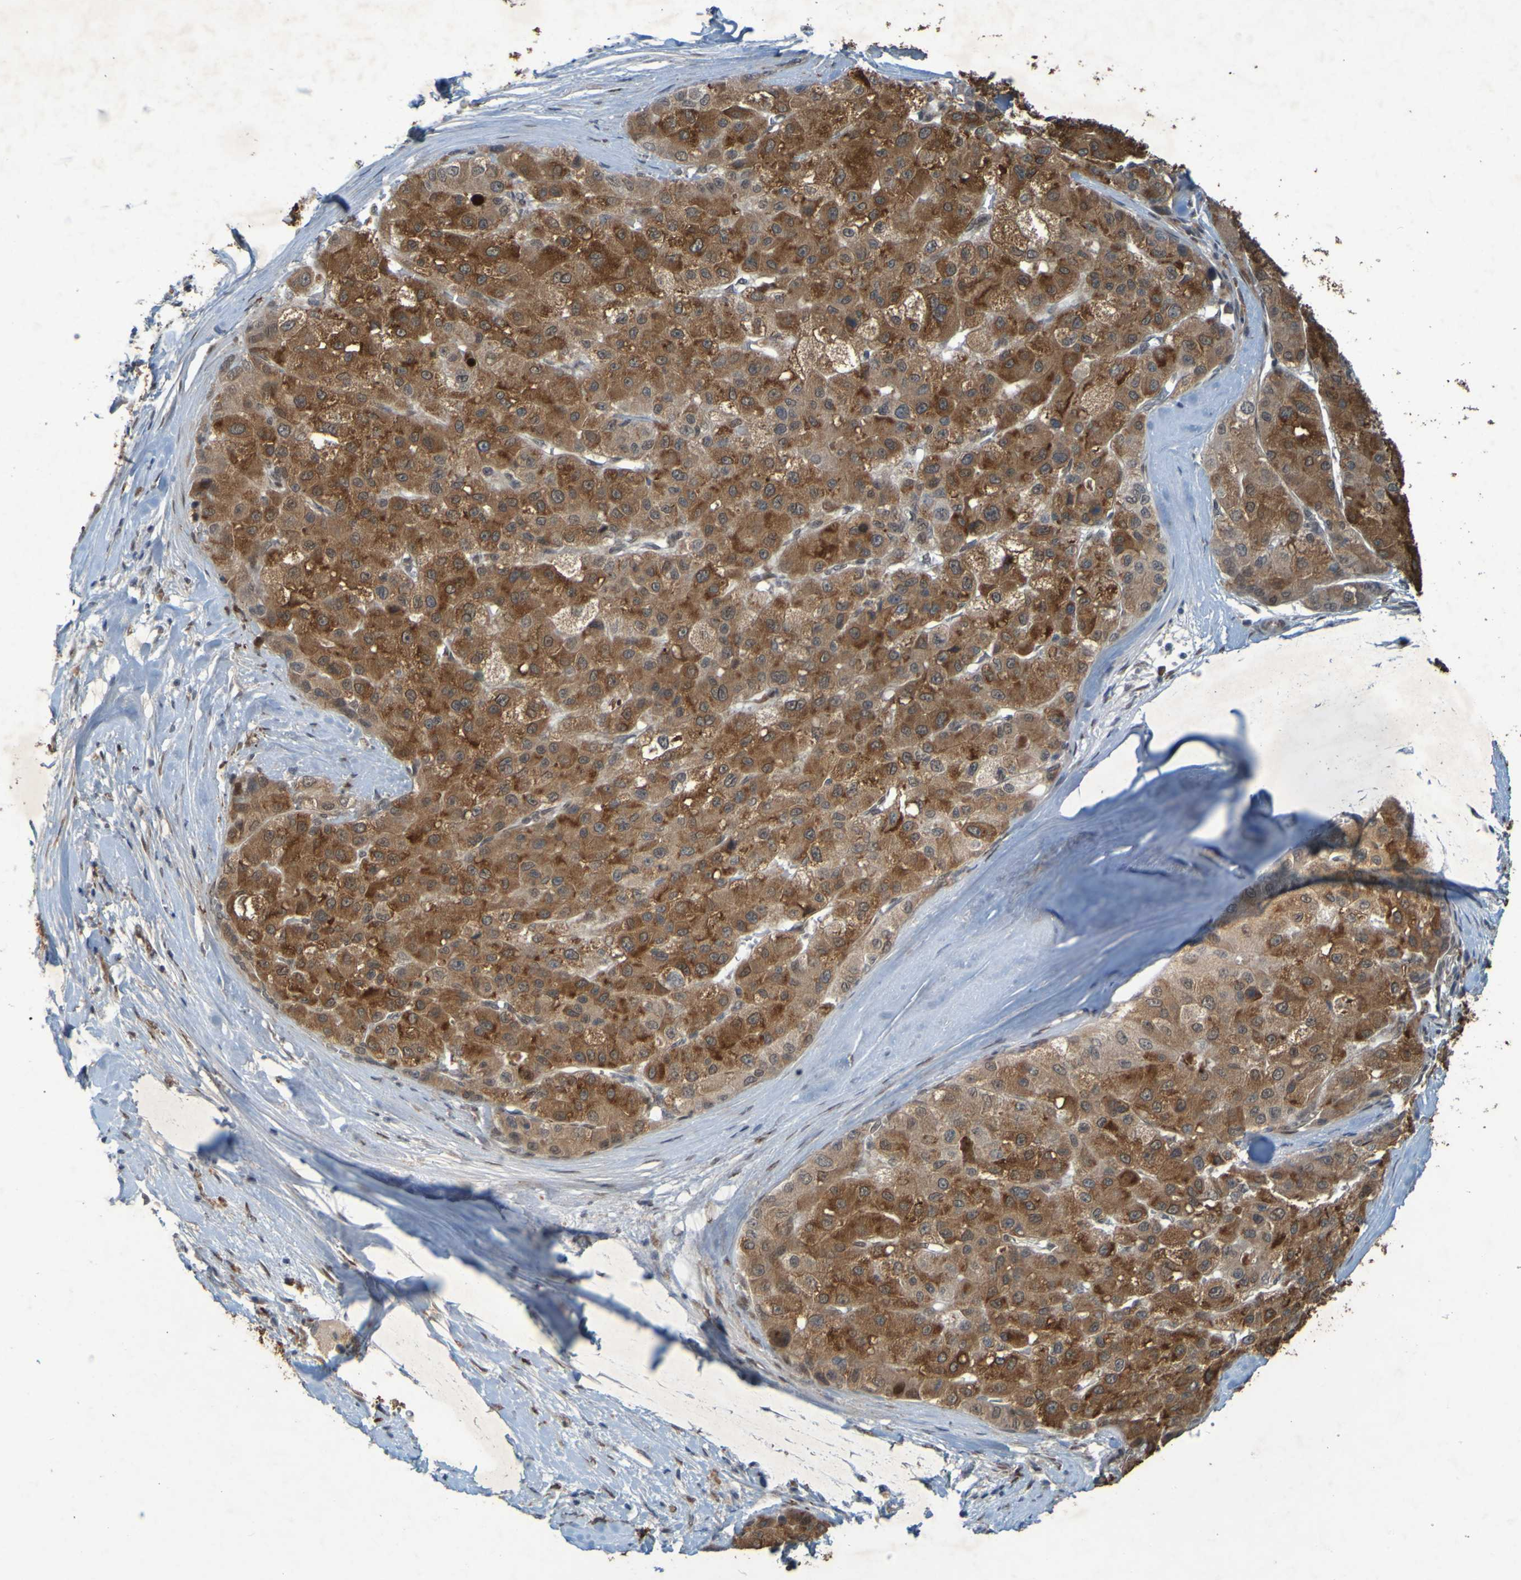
{"staining": {"intensity": "moderate", "quantity": ">75%", "location": "cytoplasmic/membranous"}, "tissue": "liver cancer", "cell_type": "Tumor cells", "image_type": "cancer", "snomed": [{"axis": "morphology", "description": "Carcinoma, Hepatocellular, NOS"}, {"axis": "topography", "description": "Liver"}], "caption": "IHC histopathology image of neoplastic tissue: hepatocellular carcinoma (liver) stained using IHC exhibits medium levels of moderate protein expression localized specifically in the cytoplasmic/membranous of tumor cells, appearing as a cytoplasmic/membranous brown color.", "gene": "MCPH1", "patient": {"sex": "male", "age": 80}}